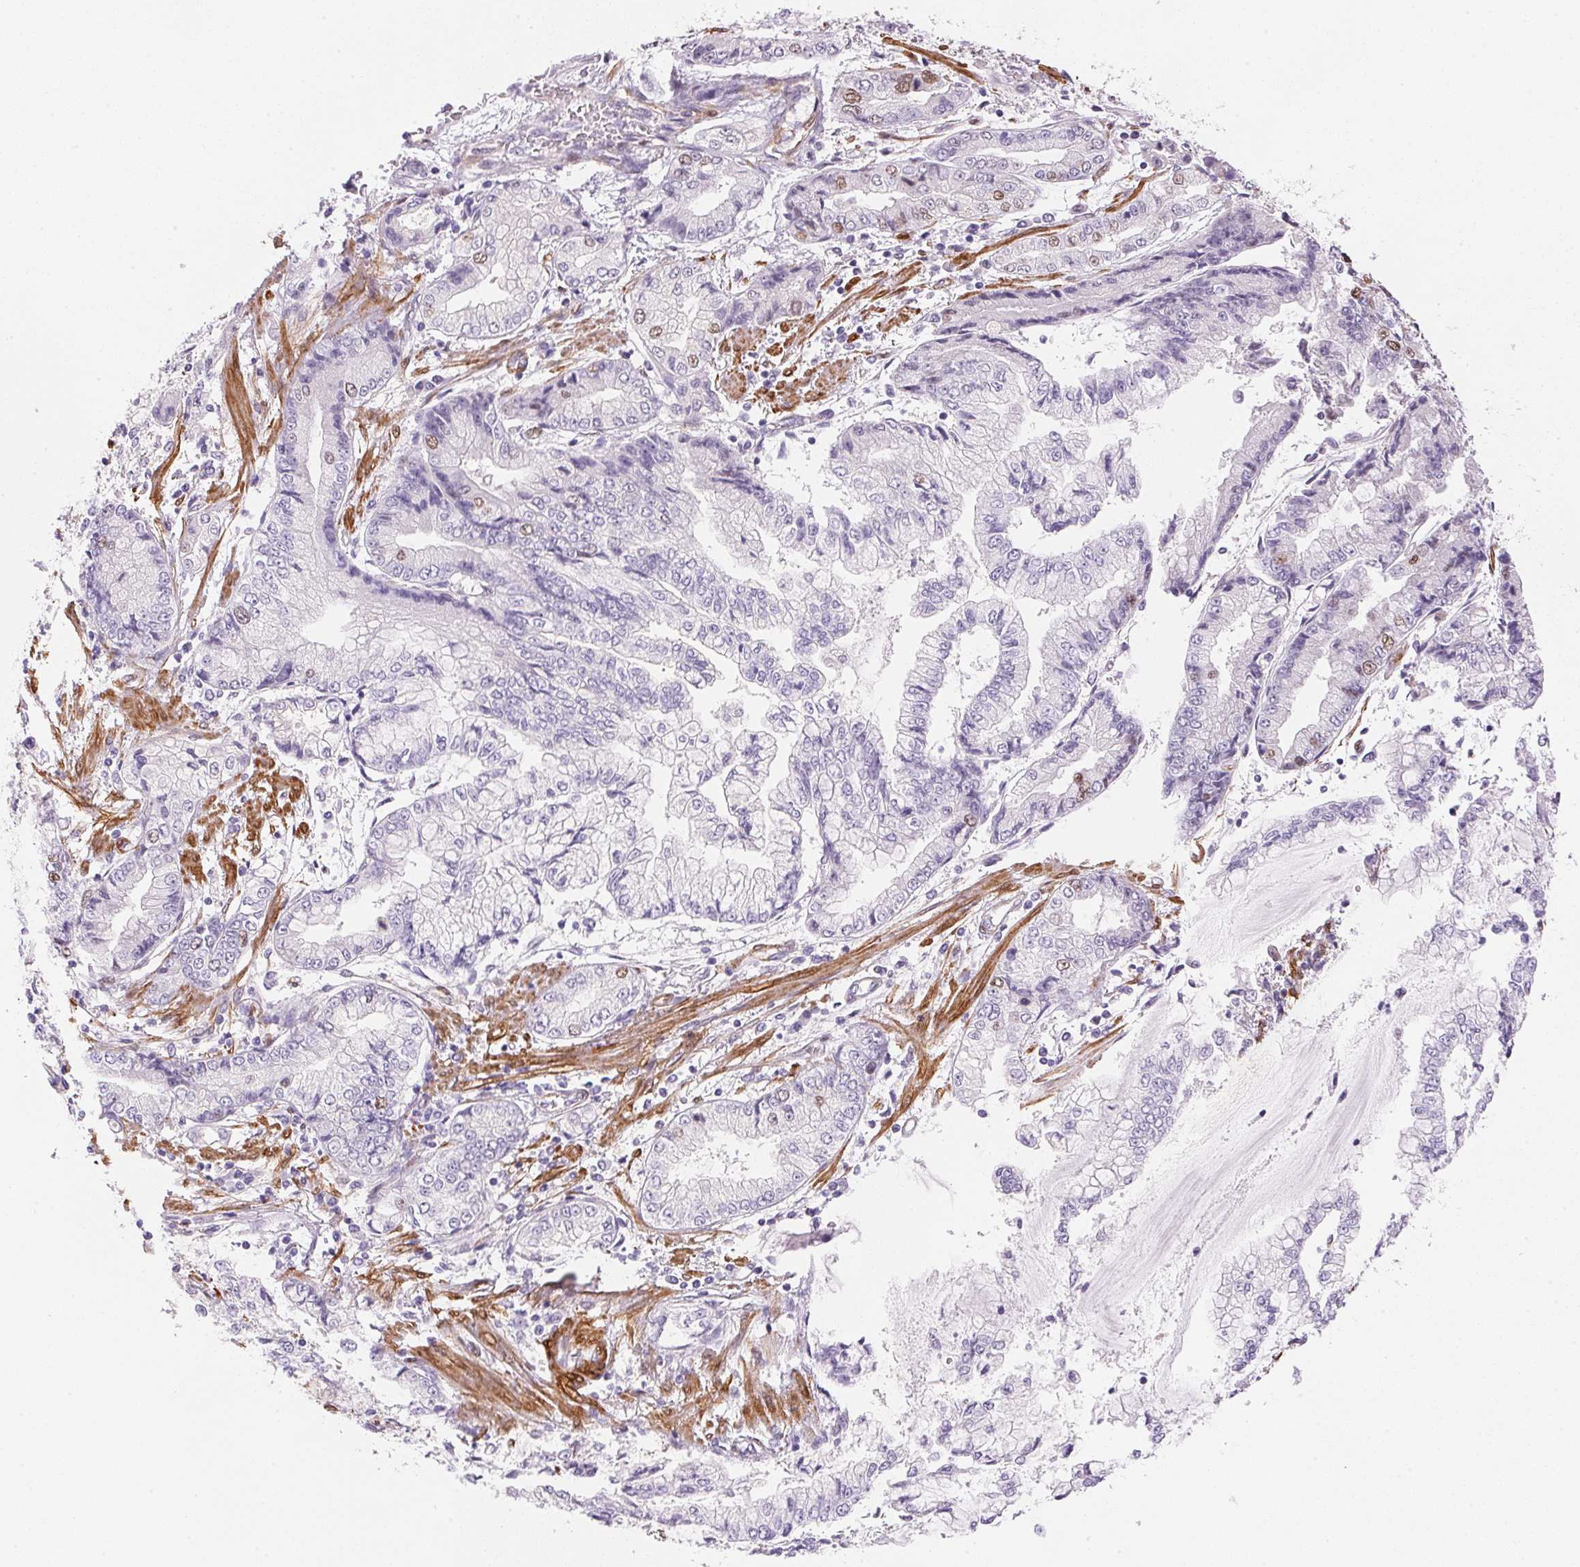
{"staining": {"intensity": "moderate", "quantity": "<25%", "location": "nuclear"}, "tissue": "stomach cancer", "cell_type": "Tumor cells", "image_type": "cancer", "snomed": [{"axis": "morphology", "description": "Adenocarcinoma, NOS"}, {"axis": "topography", "description": "Stomach, upper"}], "caption": "A brown stain labels moderate nuclear expression of a protein in human adenocarcinoma (stomach) tumor cells. (IHC, brightfield microscopy, high magnification).", "gene": "SMTN", "patient": {"sex": "female", "age": 74}}